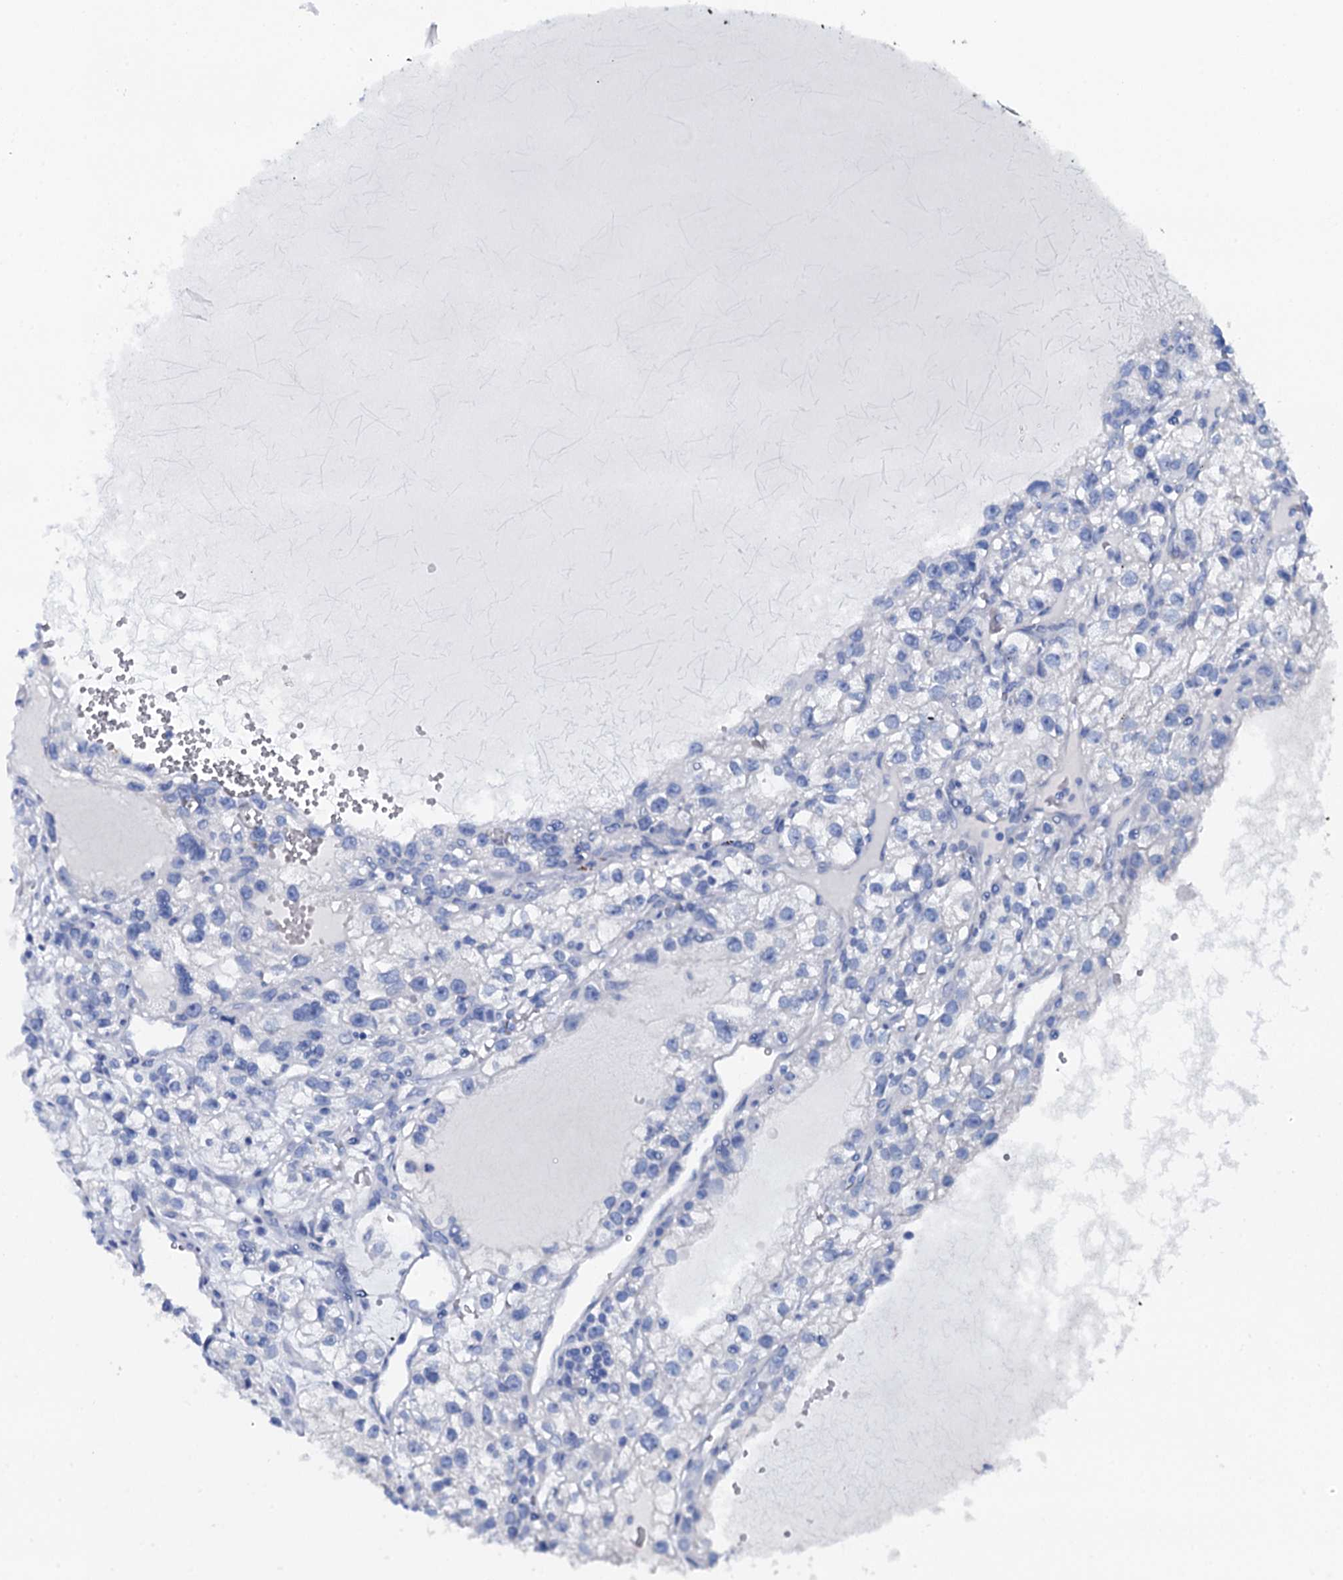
{"staining": {"intensity": "negative", "quantity": "none", "location": "none"}, "tissue": "renal cancer", "cell_type": "Tumor cells", "image_type": "cancer", "snomed": [{"axis": "morphology", "description": "Adenocarcinoma, NOS"}, {"axis": "topography", "description": "Kidney"}], "caption": "This is an IHC photomicrograph of renal cancer. There is no expression in tumor cells.", "gene": "GYS2", "patient": {"sex": "female", "age": 57}}